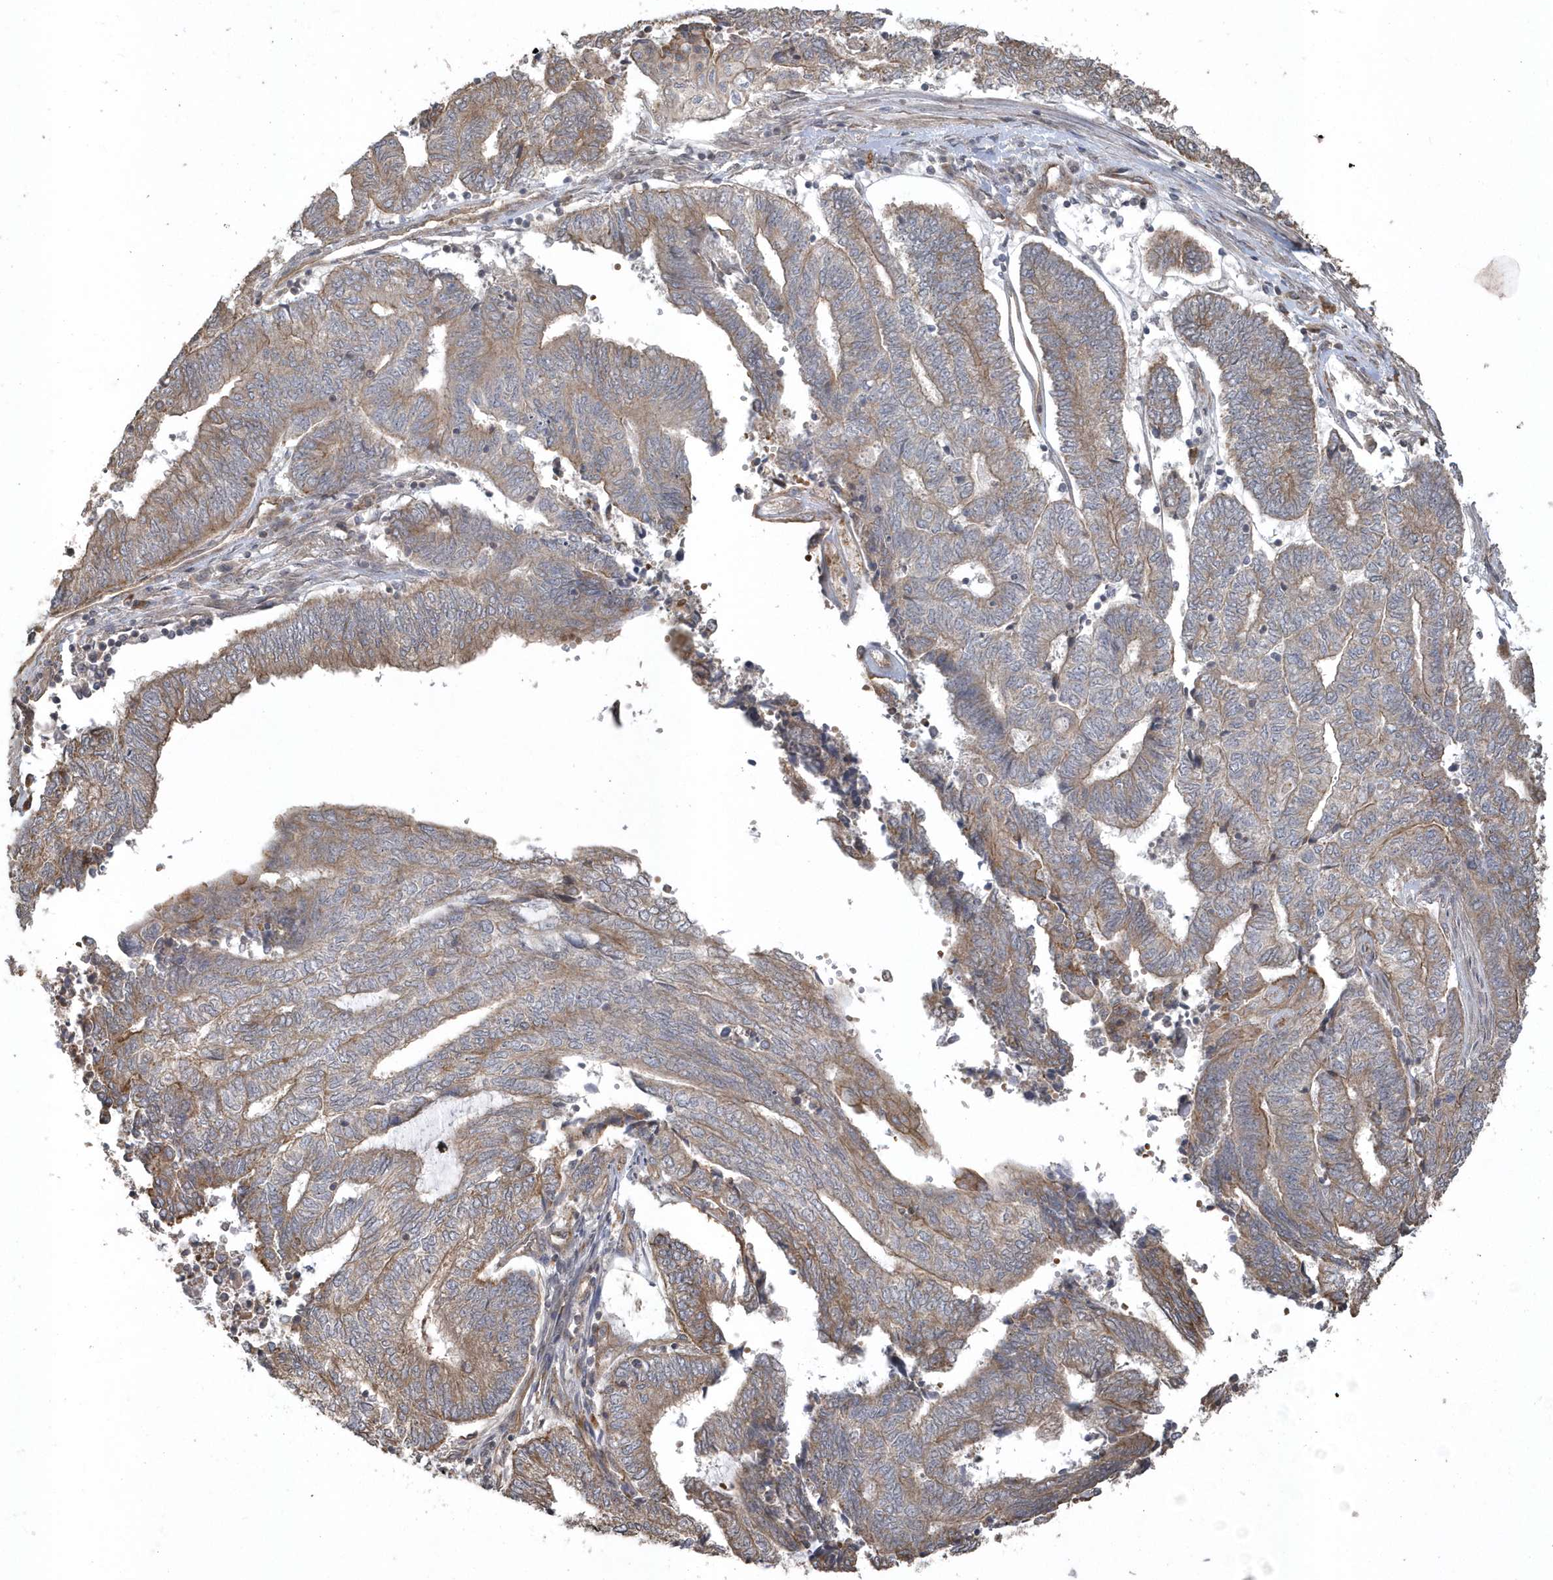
{"staining": {"intensity": "moderate", "quantity": ">75%", "location": "cytoplasmic/membranous"}, "tissue": "endometrial cancer", "cell_type": "Tumor cells", "image_type": "cancer", "snomed": [{"axis": "morphology", "description": "Adenocarcinoma, NOS"}, {"axis": "topography", "description": "Uterus"}, {"axis": "topography", "description": "Endometrium"}], "caption": "The histopathology image exhibits a brown stain indicating the presence of a protein in the cytoplasmic/membranous of tumor cells in endometrial cancer.", "gene": "HERPUD1", "patient": {"sex": "female", "age": 70}}